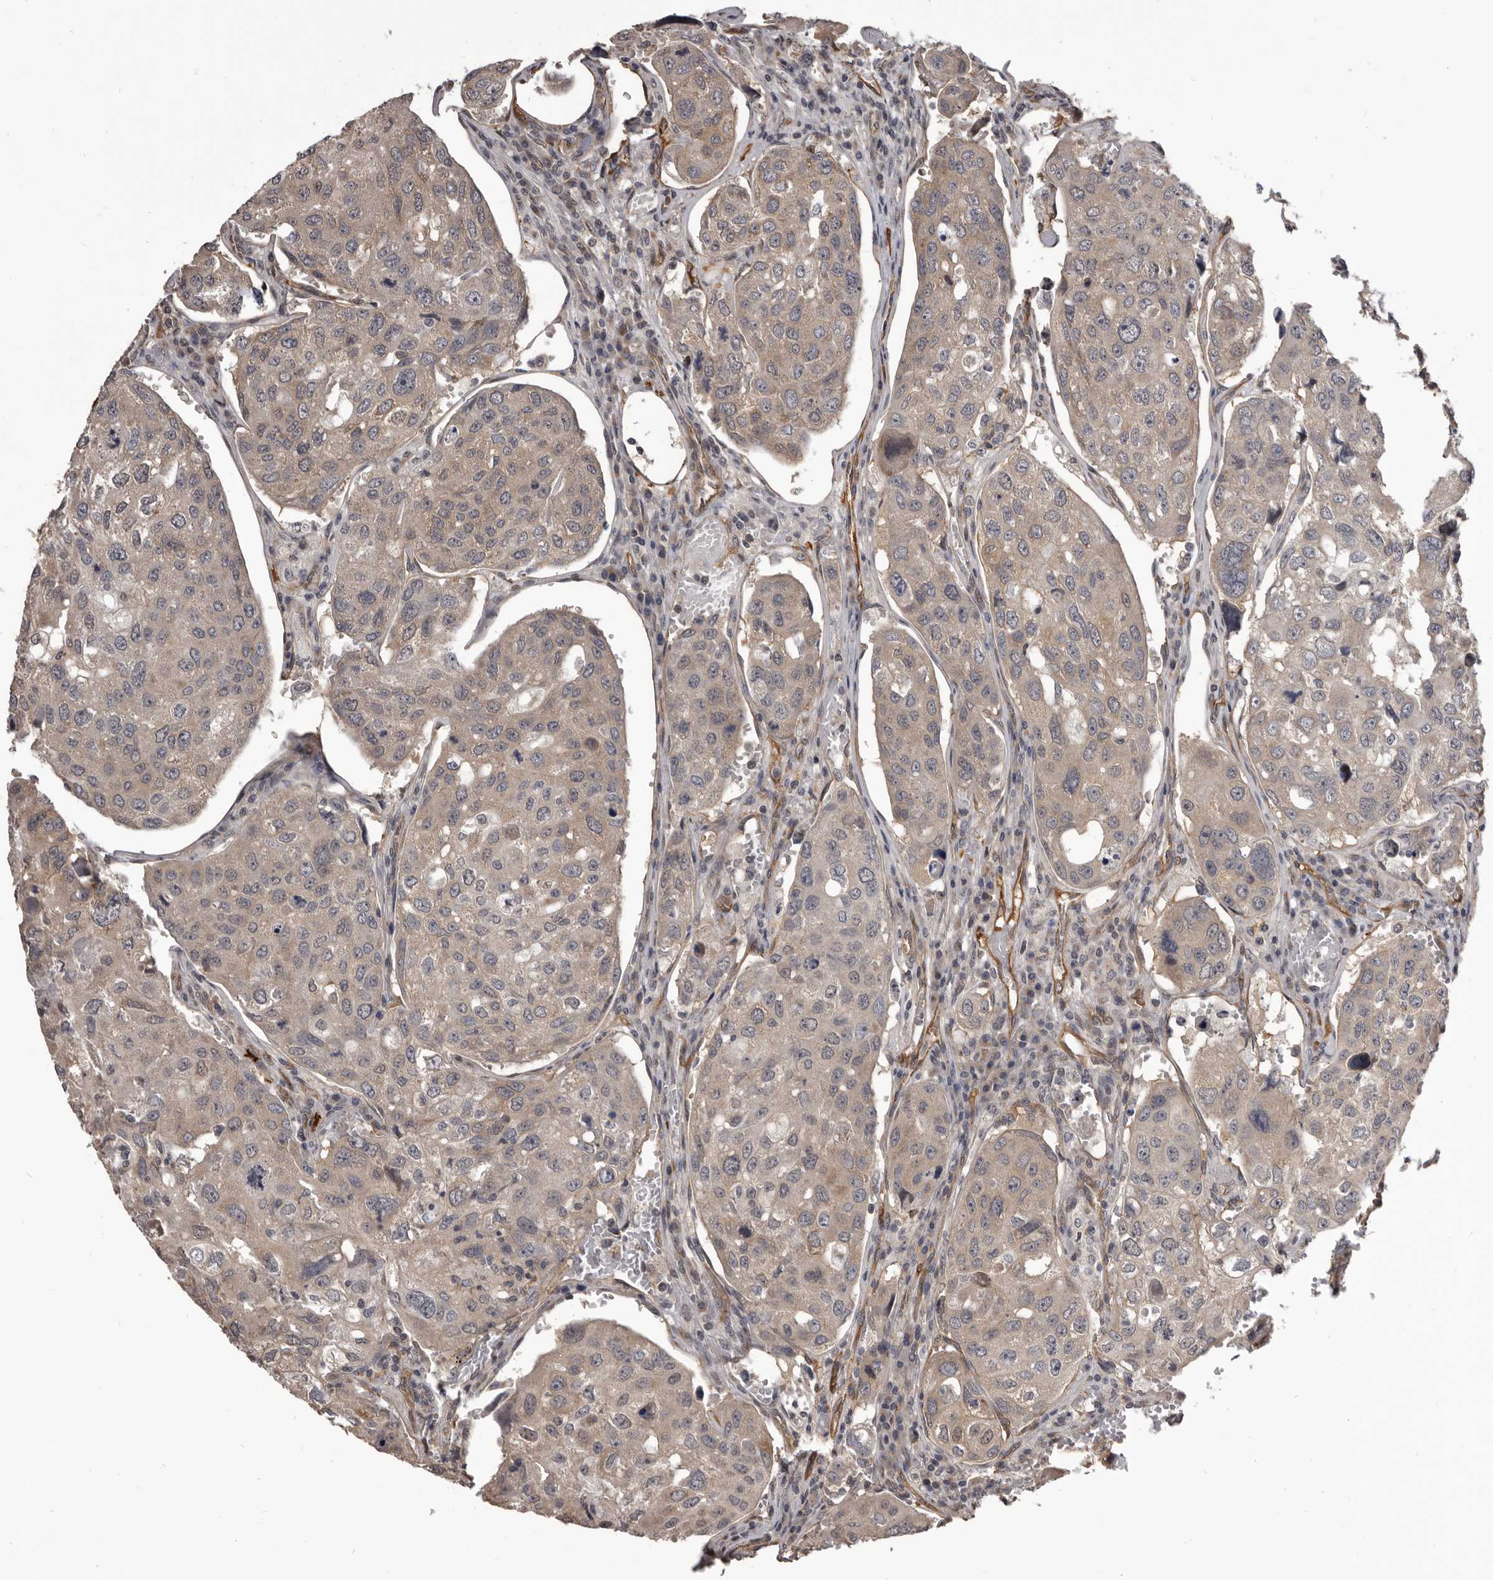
{"staining": {"intensity": "weak", "quantity": ">75%", "location": "cytoplasmic/membranous"}, "tissue": "urothelial cancer", "cell_type": "Tumor cells", "image_type": "cancer", "snomed": [{"axis": "morphology", "description": "Urothelial carcinoma, High grade"}, {"axis": "topography", "description": "Lymph node"}, {"axis": "topography", "description": "Urinary bladder"}], "caption": "Weak cytoplasmic/membranous staining for a protein is appreciated in about >75% of tumor cells of urothelial cancer using IHC.", "gene": "ADAMTS20", "patient": {"sex": "male", "age": 51}}